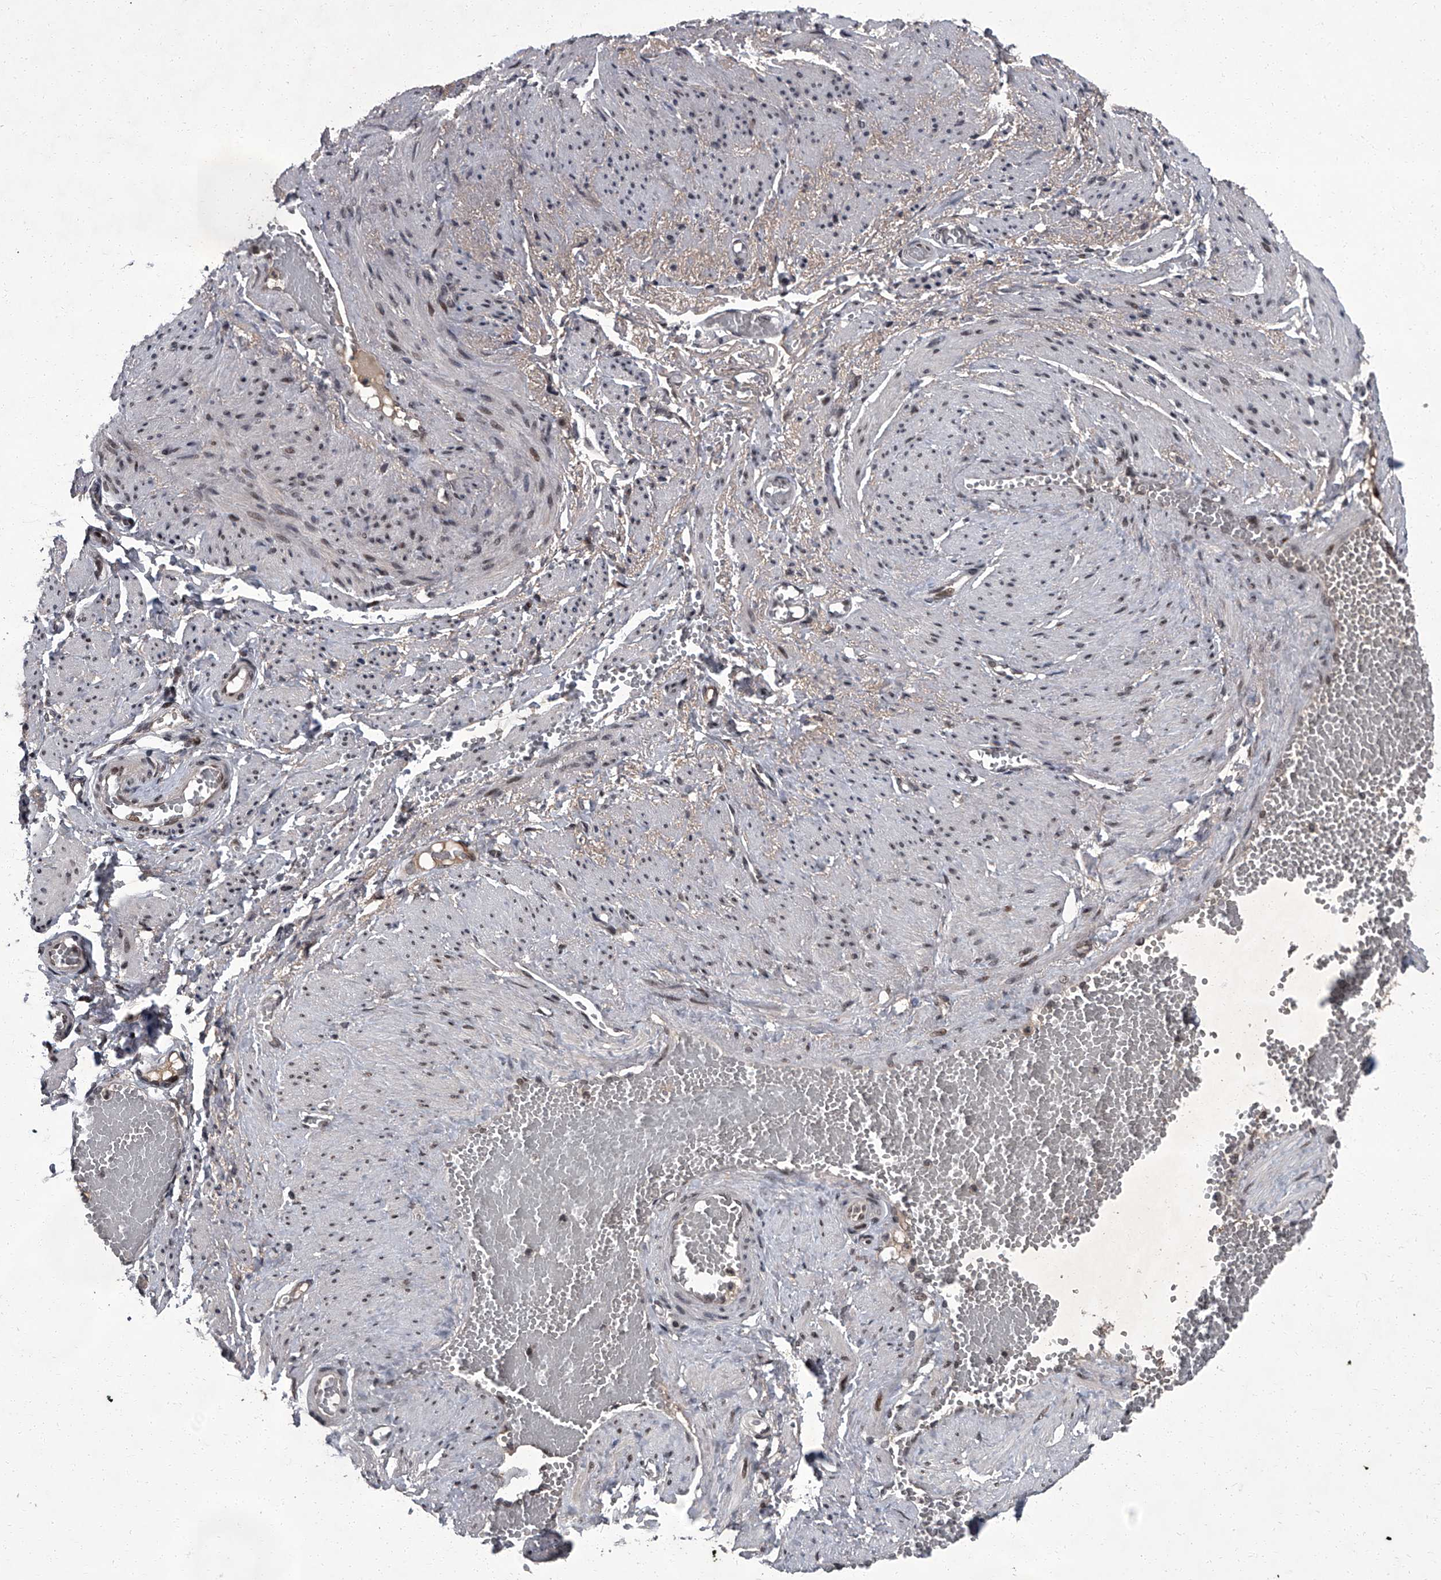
{"staining": {"intensity": "weak", "quantity": "25%-75%", "location": "cytoplasmic/membranous"}, "tissue": "adipose tissue", "cell_type": "Adipocytes", "image_type": "normal", "snomed": [{"axis": "morphology", "description": "Normal tissue, NOS"}, {"axis": "topography", "description": "Smooth muscle"}, {"axis": "topography", "description": "Peripheral nerve tissue"}], "caption": "Unremarkable adipose tissue shows weak cytoplasmic/membranous staining in about 25%-75% of adipocytes, visualized by immunohistochemistry.", "gene": "ZNF518B", "patient": {"sex": "female", "age": 39}}